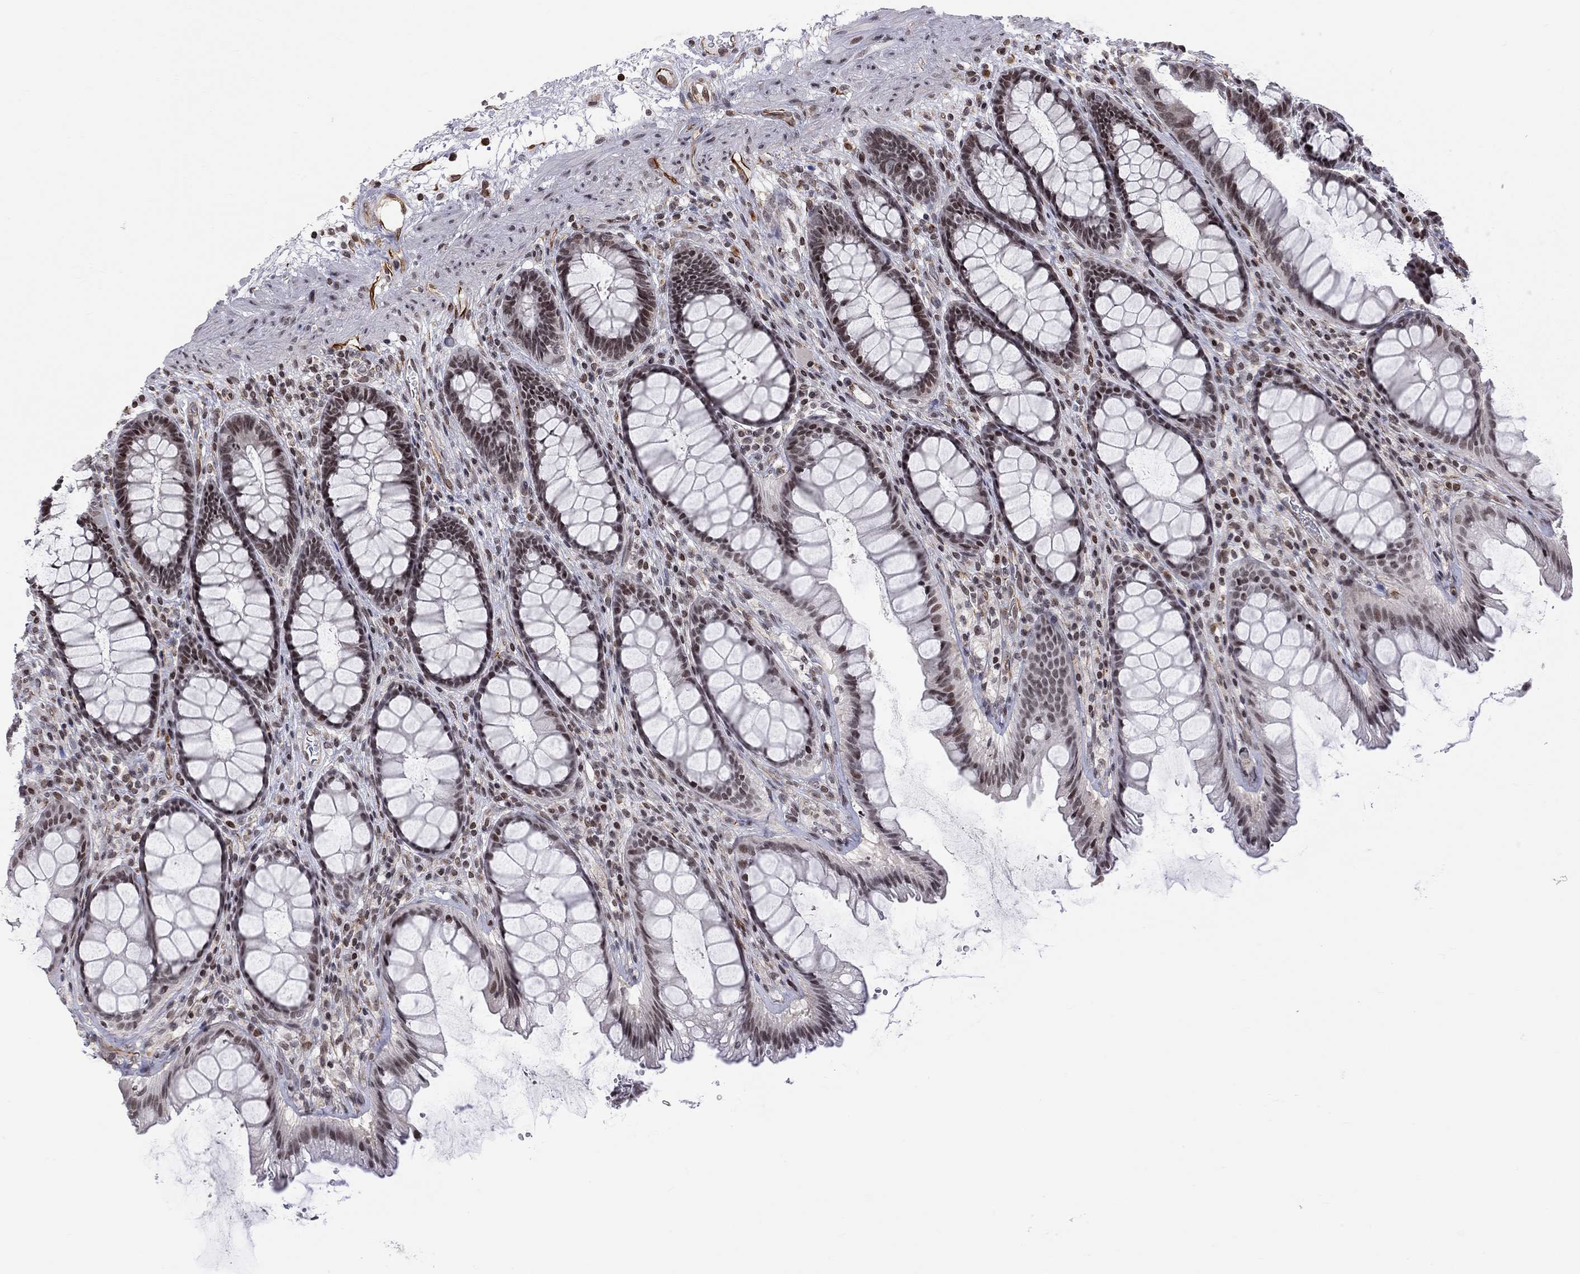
{"staining": {"intensity": "negative", "quantity": "none", "location": "none"}, "tissue": "rectum", "cell_type": "Glandular cells", "image_type": "normal", "snomed": [{"axis": "morphology", "description": "Normal tissue, NOS"}, {"axis": "topography", "description": "Rectum"}], "caption": "DAB (3,3'-diaminobenzidine) immunohistochemical staining of normal rectum reveals no significant positivity in glandular cells.", "gene": "MTNR1B", "patient": {"sex": "male", "age": 72}}